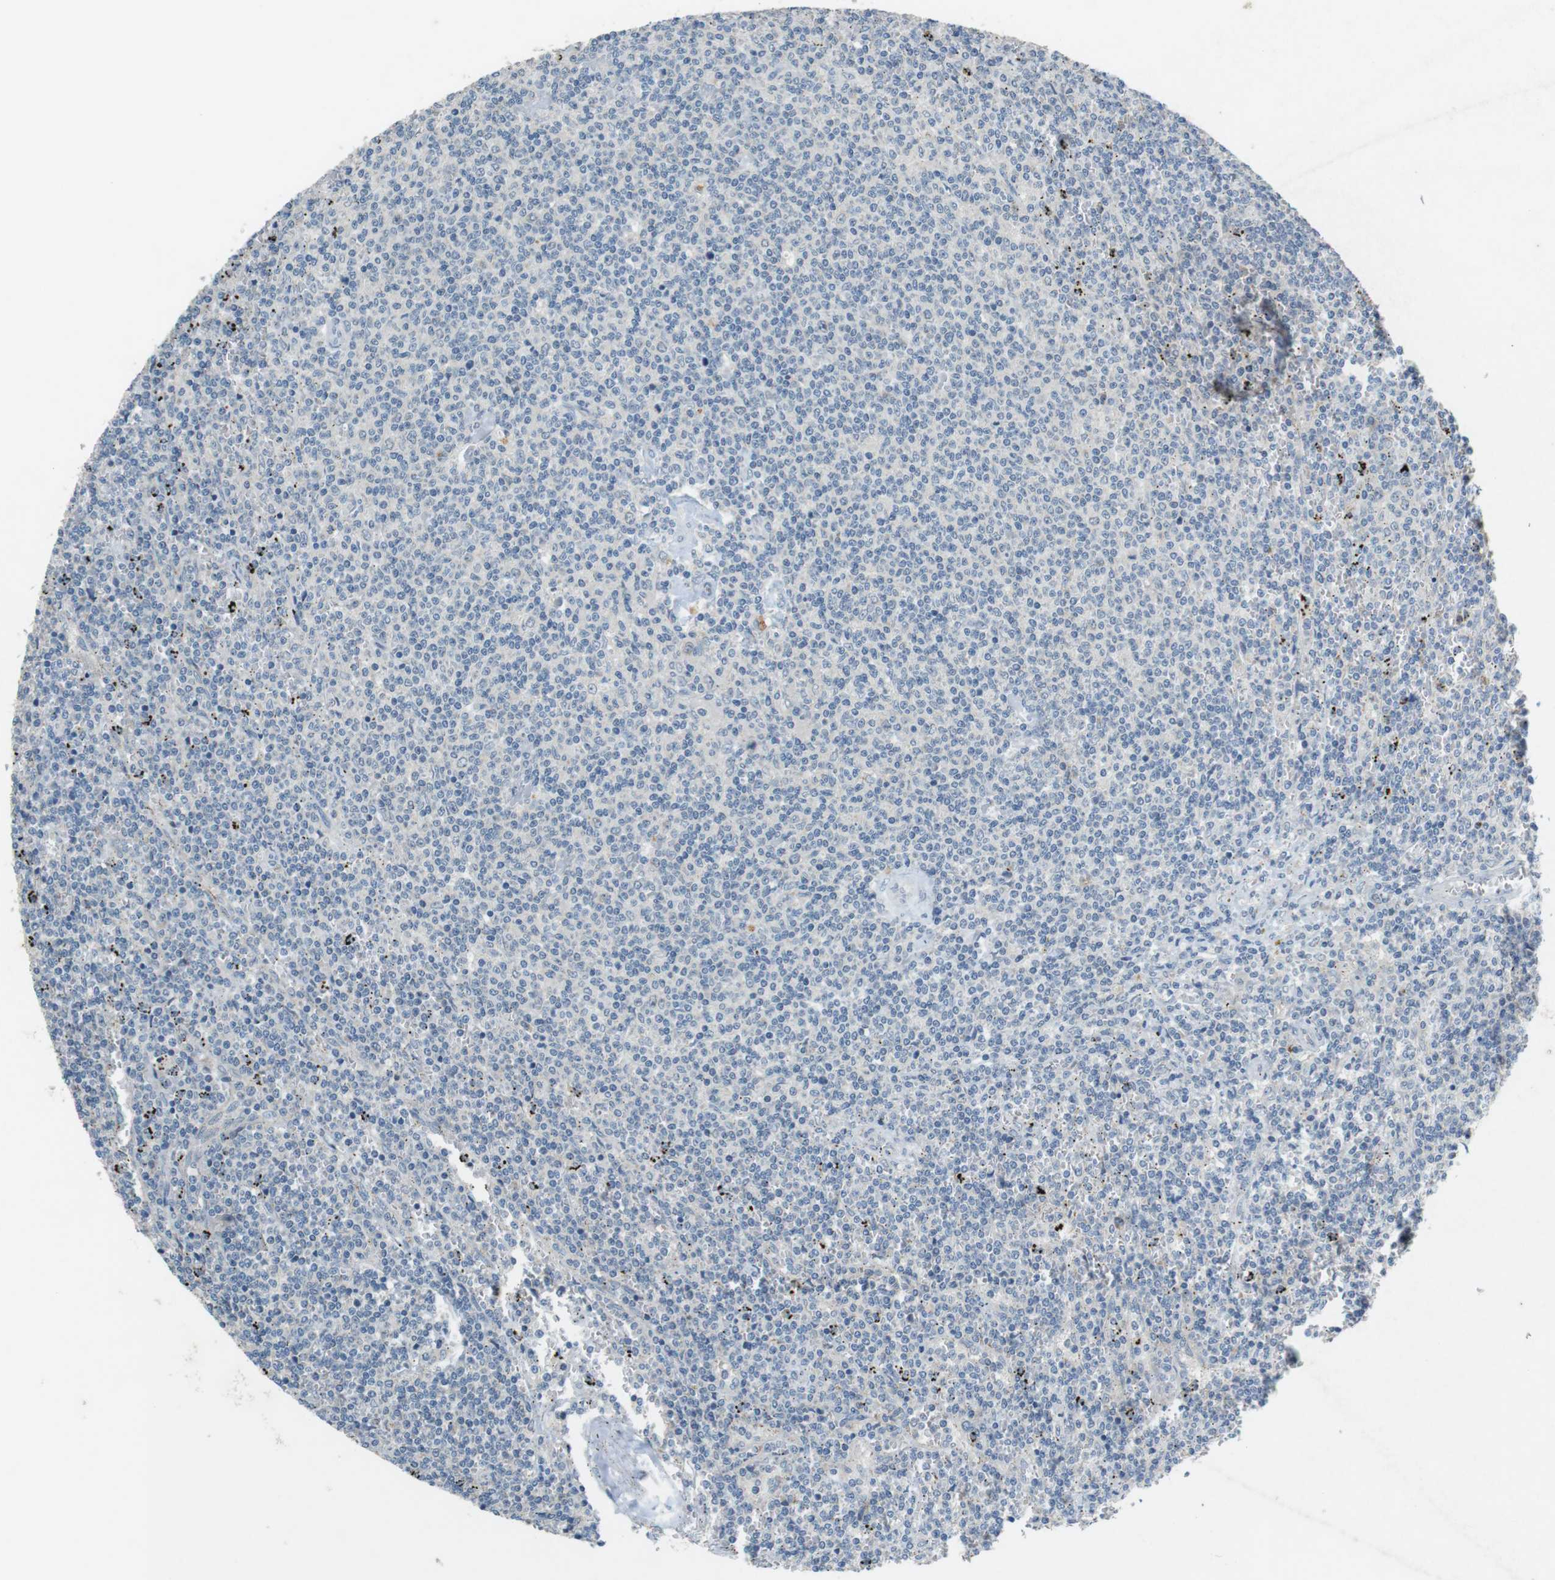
{"staining": {"intensity": "negative", "quantity": "none", "location": "none"}, "tissue": "lymphoma", "cell_type": "Tumor cells", "image_type": "cancer", "snomed": [{"axis": "morphology", "description": "Malignant lymphoma, non-Hodgkin's type, Low grade"}, {"axis": "topography", "description": "Spleen"}], "caption": "Lymphoma stained for a protein using immunohistochemistry shows no staining tumor cells.", "gene": "MUC5B", "patient": {"sex": "female", "age": 50}}